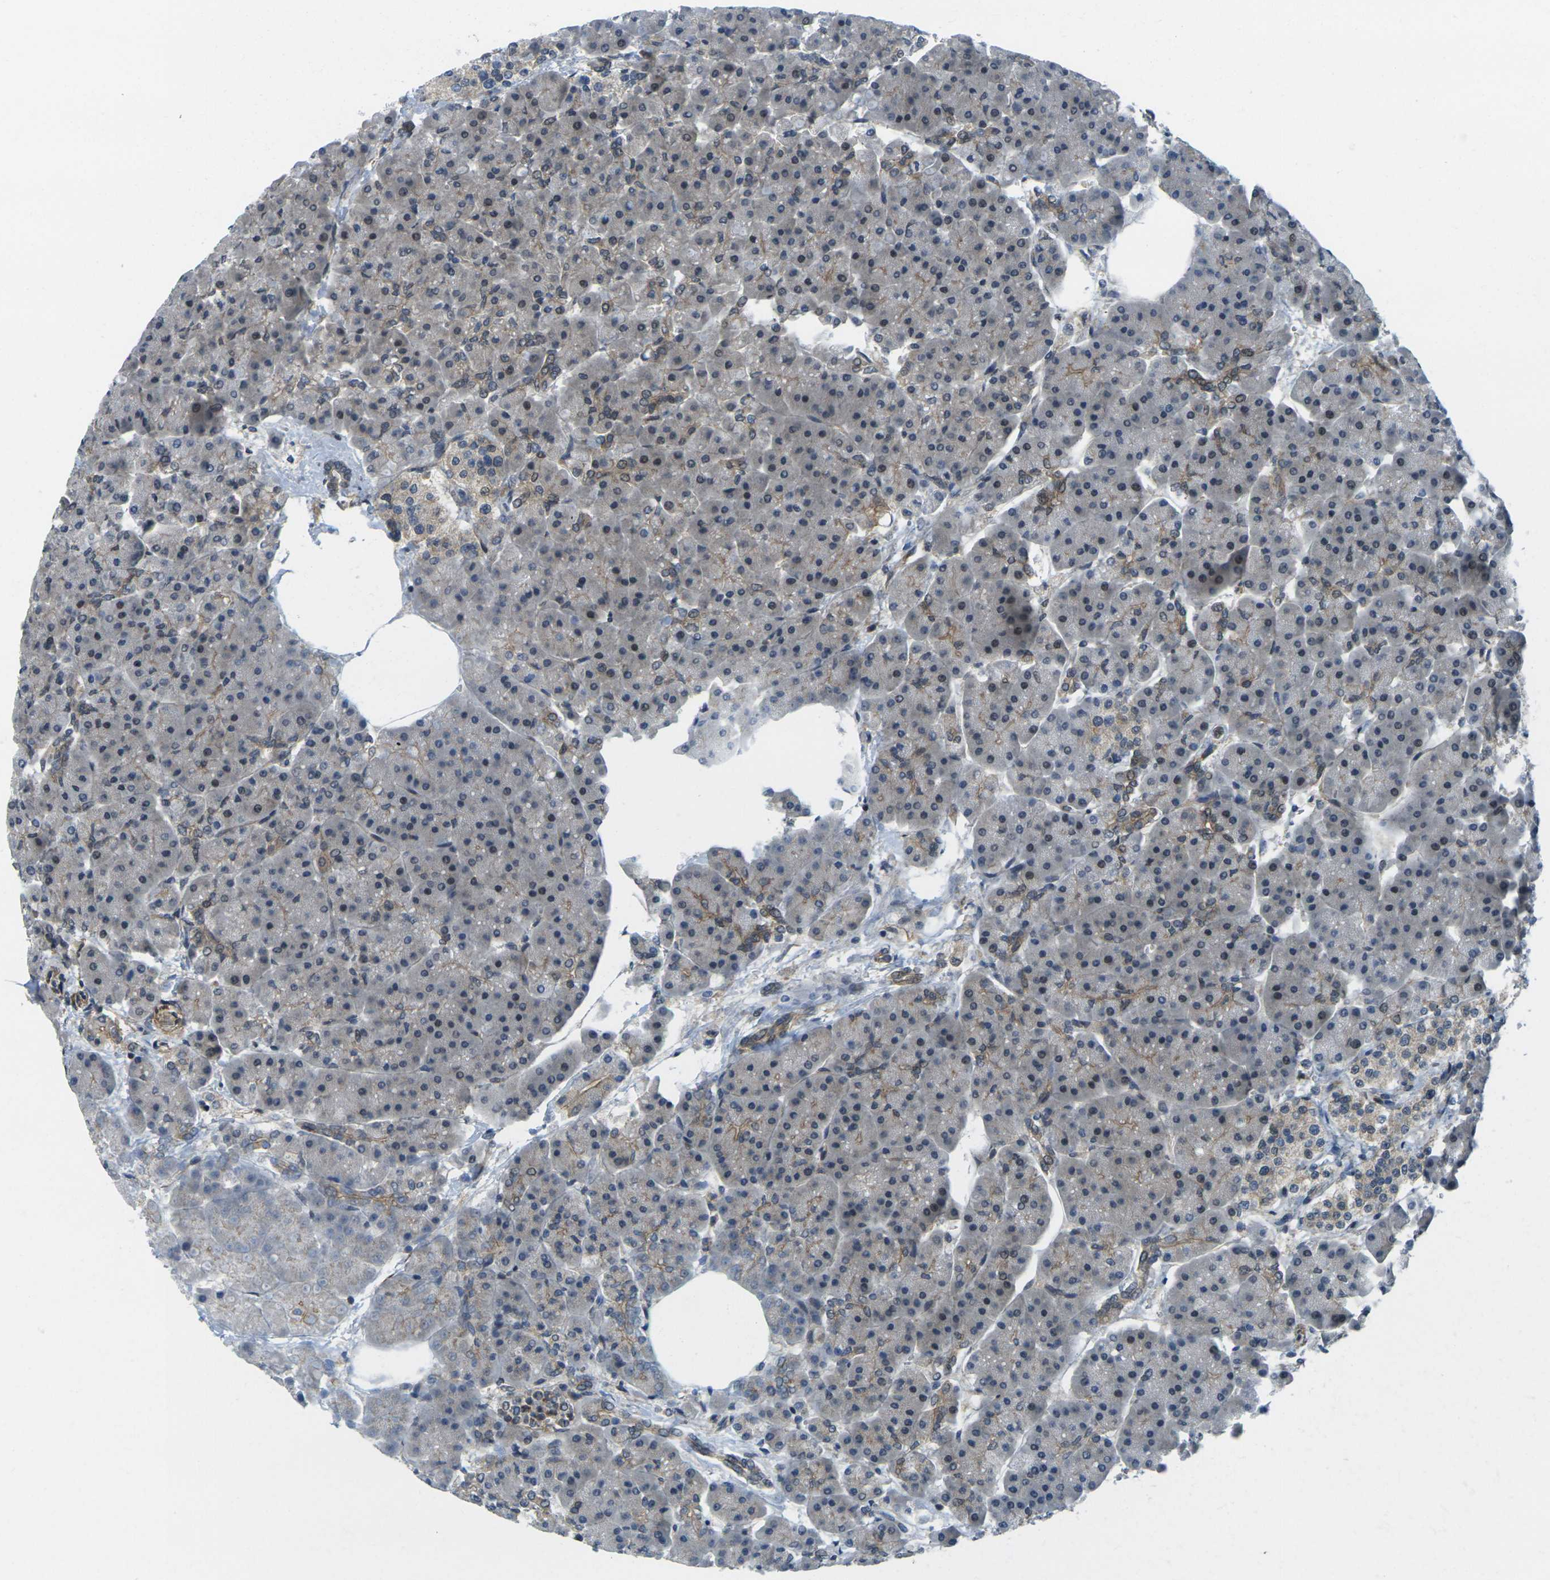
{"staining": {"intensity": "weak", "quantity": "25%-75%", "location": "cytoplasmic/membranous"}, "tissue": "pancreas", "cell_type": "Exocrine glandular cells", "image_type": "normal", "snomed": [{"axis": "morphology", "description": "Normal tissue, NOS"}, {"axis": "topography", "description": "Pancreas"}], "caption": "About 25%-75% of exocrine glandular cells in unremarkable pancreas display weak cytoplasmic/membranous protein staining as visualized by brown immunohistochemical staining.", "gene": "KCTD10", "patient": {"sex": "female", "age": 70}}